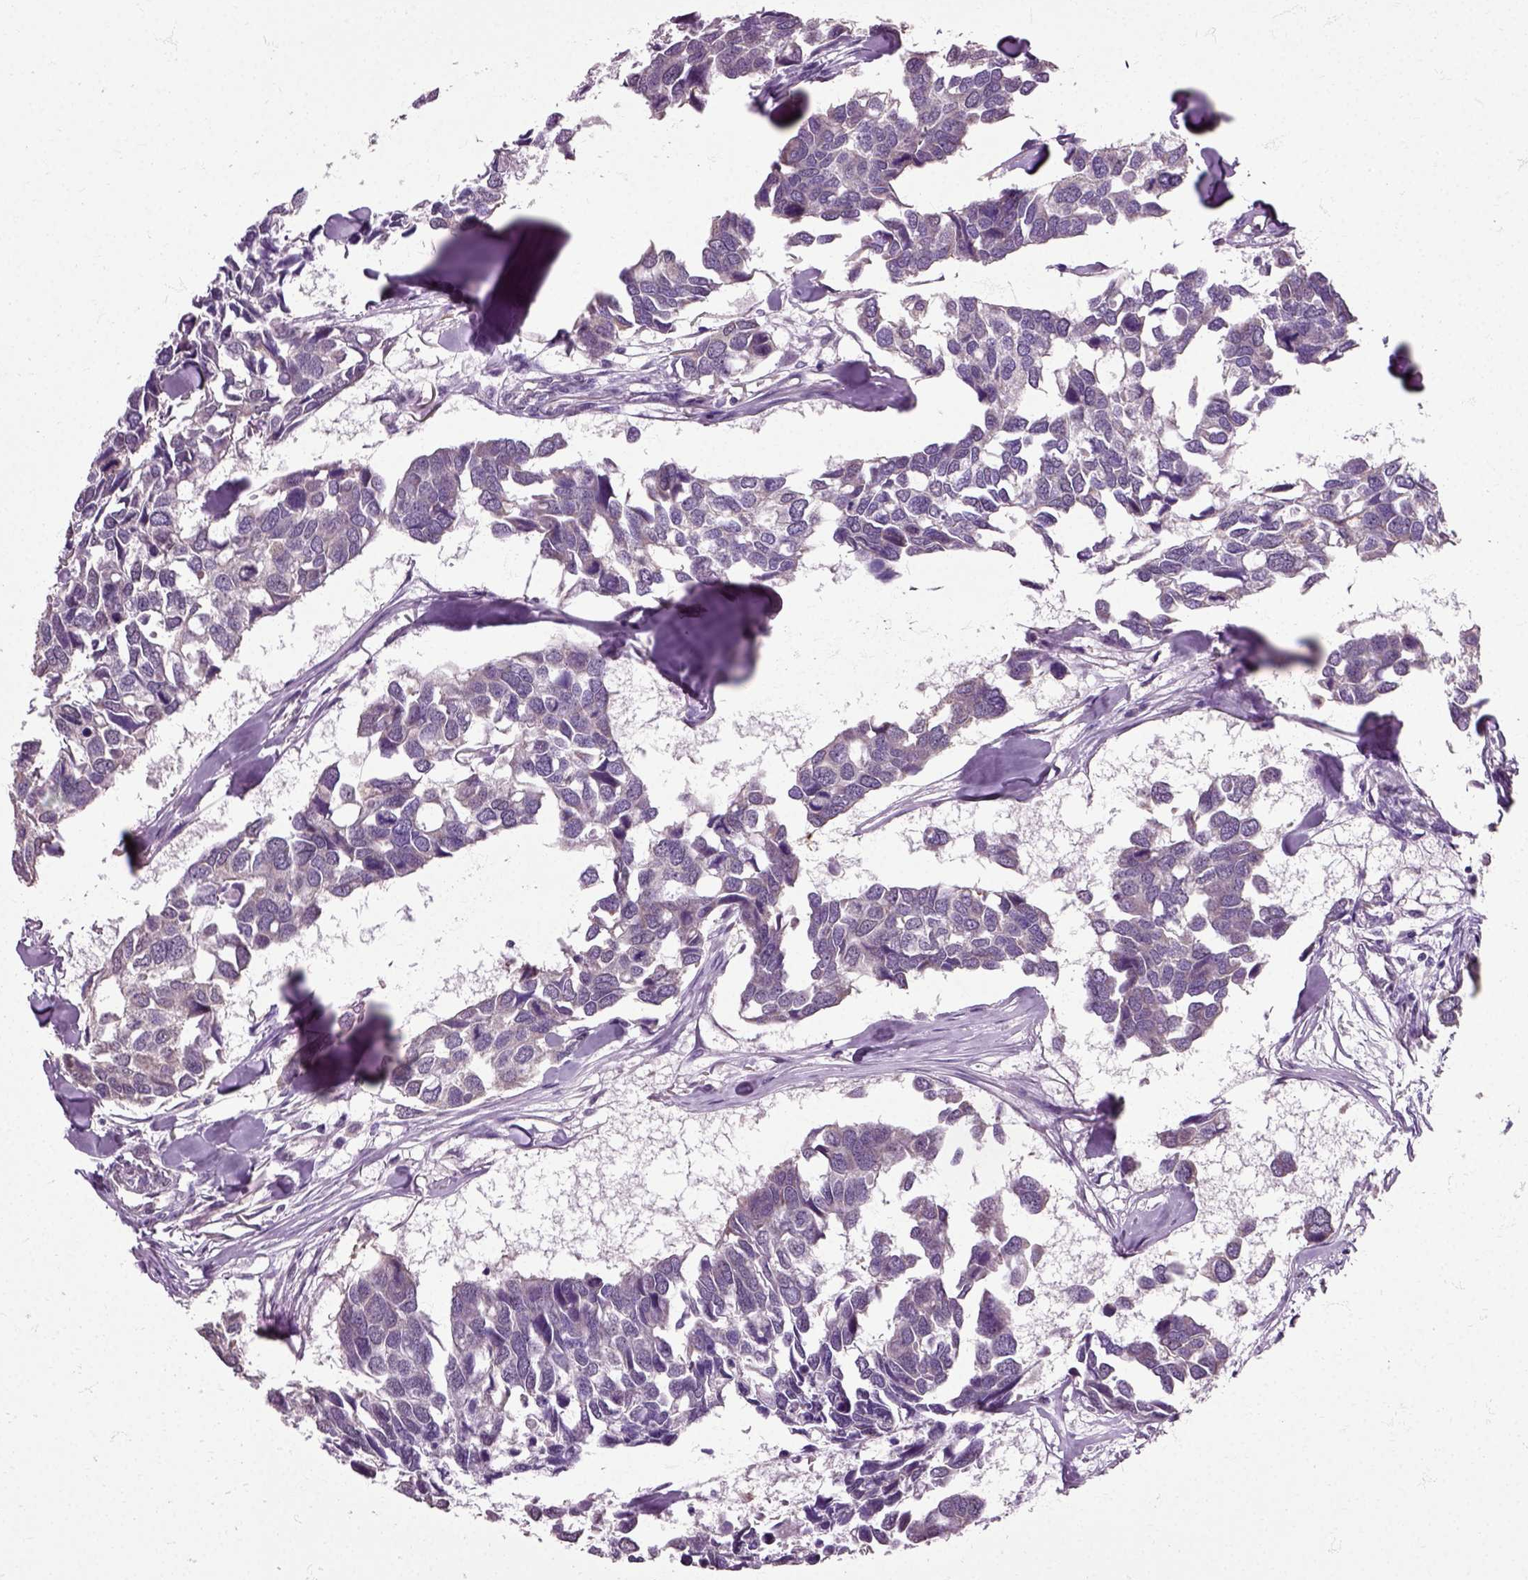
{"staining": {"intensity": "negative", "quantity": "none", "location": "none"}, "tissue": "breast cancer", "cell_type": "Tumor cells", "image_type": "cancer", "snomed": [{"axis": "morphology", "description": "Duct carcinoma"}, {"axis": "topography", "description": "Breast"}], "caption": "IHC of human breast cancer (intraductal carcinoma) demonstrates no positivity in tumor cells.", "gene": "HSPA2", "patient": {"sex": "female", "age": 83}}